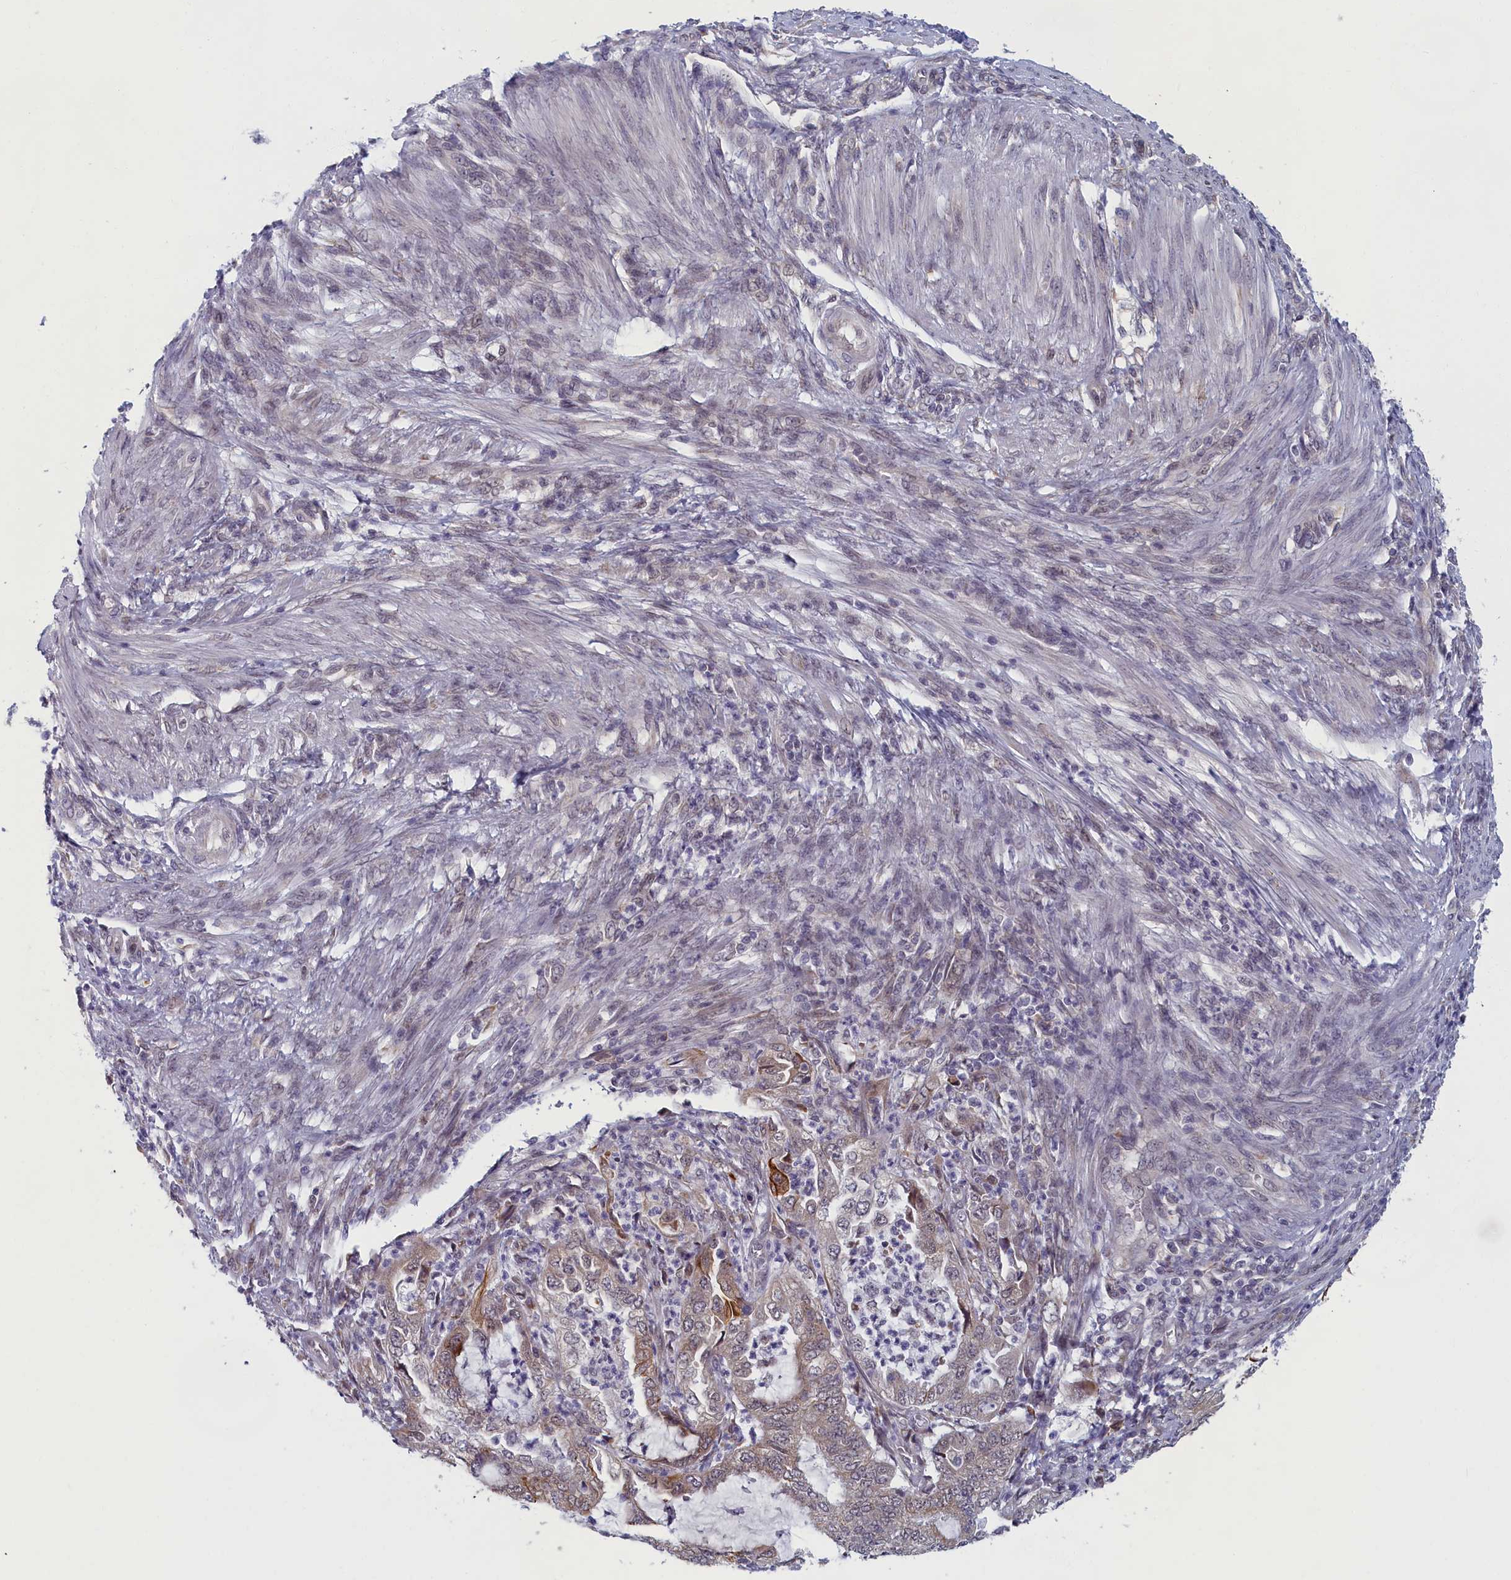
{"staining": {"intensity": "moderate", "quantity": "<25%", "location": "cytoplasmic/membranous"}, "tissue": "endometrial cancer", "cell_type": "Tumor cells", "image_type": "cancer", "snomed": [{"axis": "morphology", "description": "Adenocarcinoma, NOS"}, {"axis": "topography", "description": "Endometrium"}], "caption": "Endometrial cancer (adenocarcinoma) stained with DAB (3,3'-diaminobenzidine) IHC shows low levels of moderate cytoplasmic/membranous staining in approximately <25% of tumor cells.", "gene": "DNAJC17", "patient": {"sex": "female", "age": 51}}